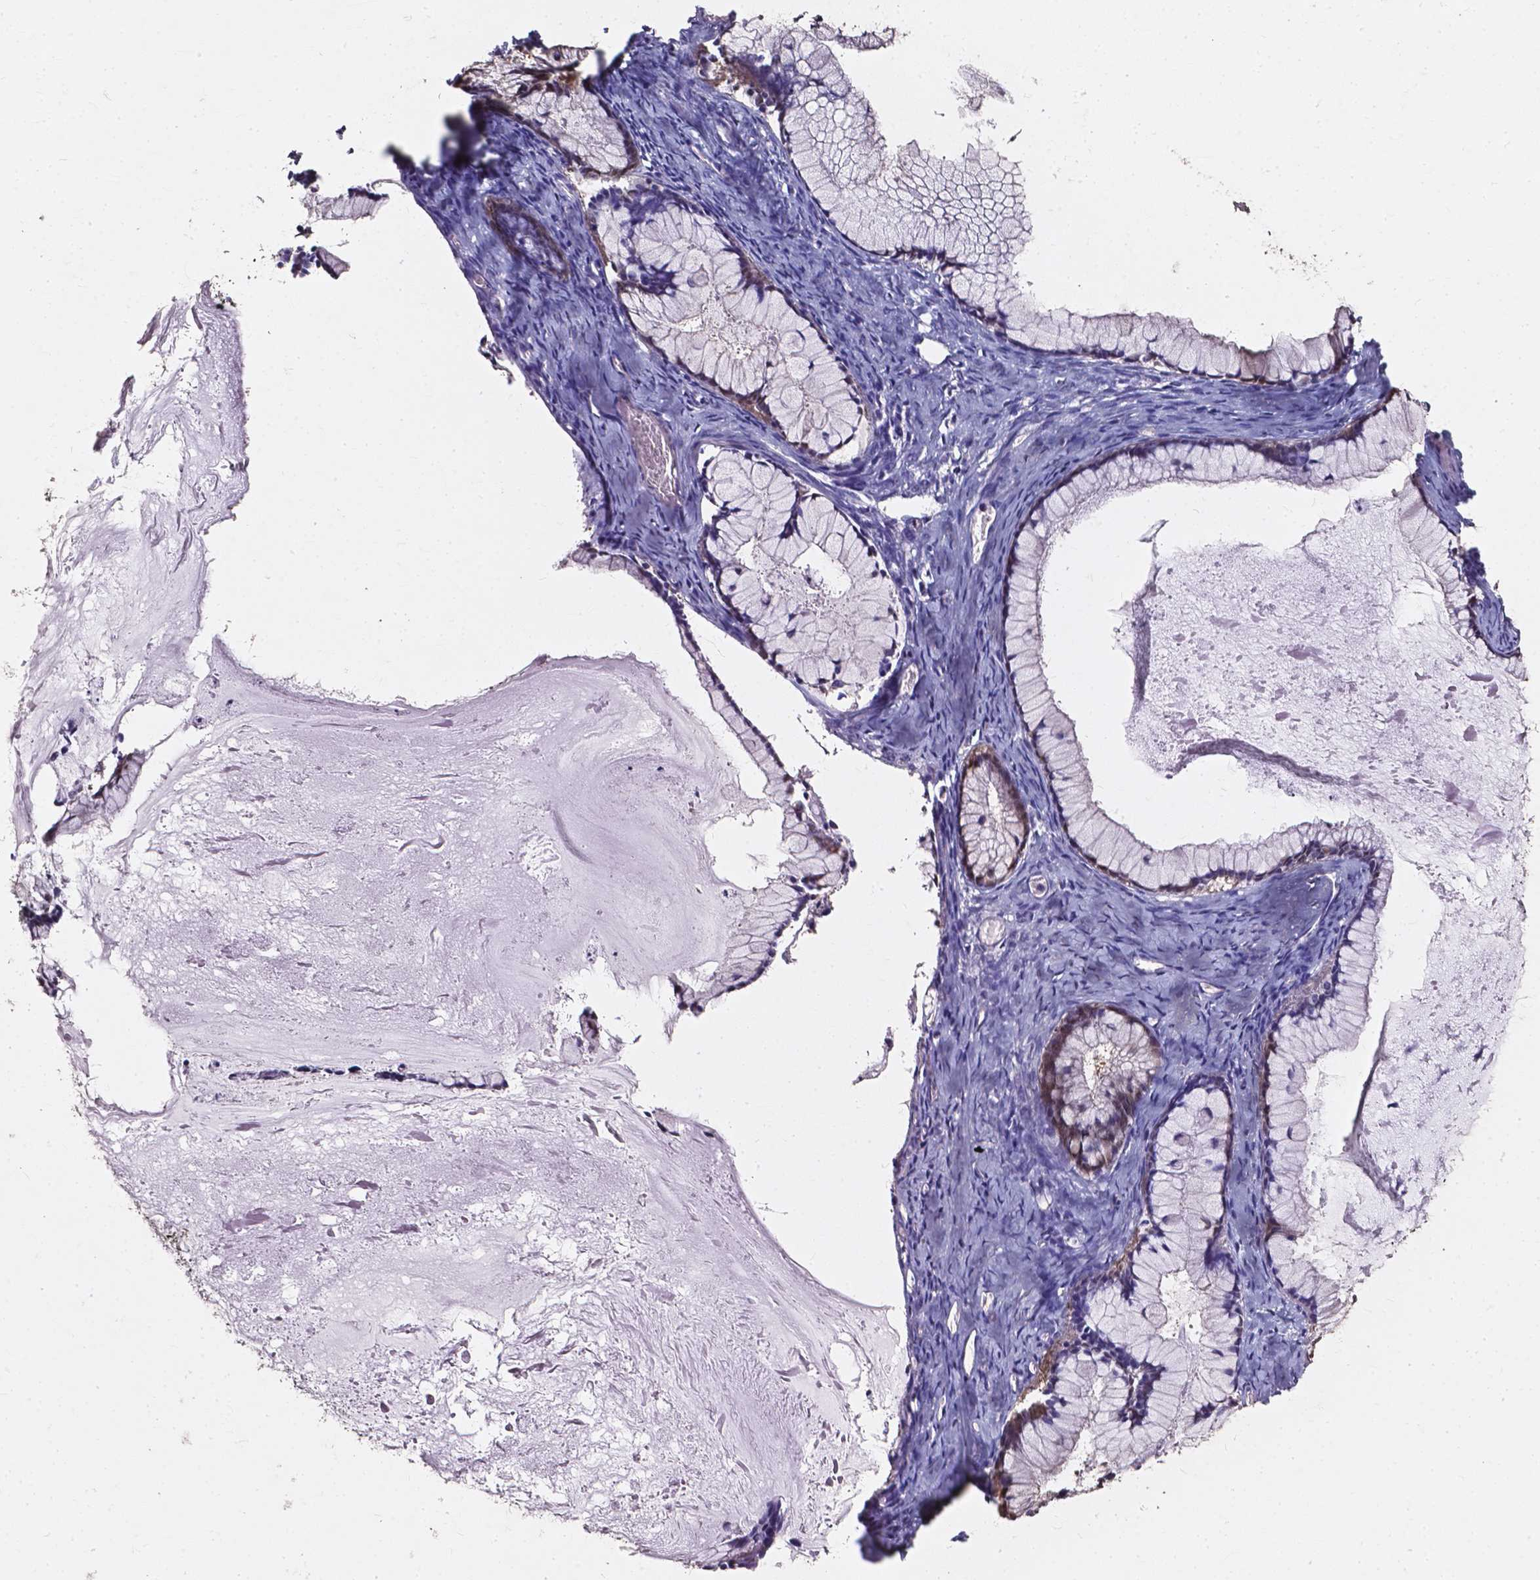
{"staining": {"intensity": "weak", "quantity": "25%-75%", "location": "nuclear"}, "tissue": "ovarian cancer", "cell_type": "Tumor cells", "image_type": "cancer", "snomed": [{"axis": "morphology", "description": "Cystadenocarcinoma, mucinous, NOS"}, {"axis": "topography", "description": "Ovary"}], "caption": "This micrograph shows ovarian mucinous cystadenocarcinoma stained with IHC to label a protein in brown. The nuclear of tumor cells show weak positivity for the protein. Nuclei are counter-stained blue.", "gene": "AKR1B10", "patient": {"sex": "female", "age": 41}}